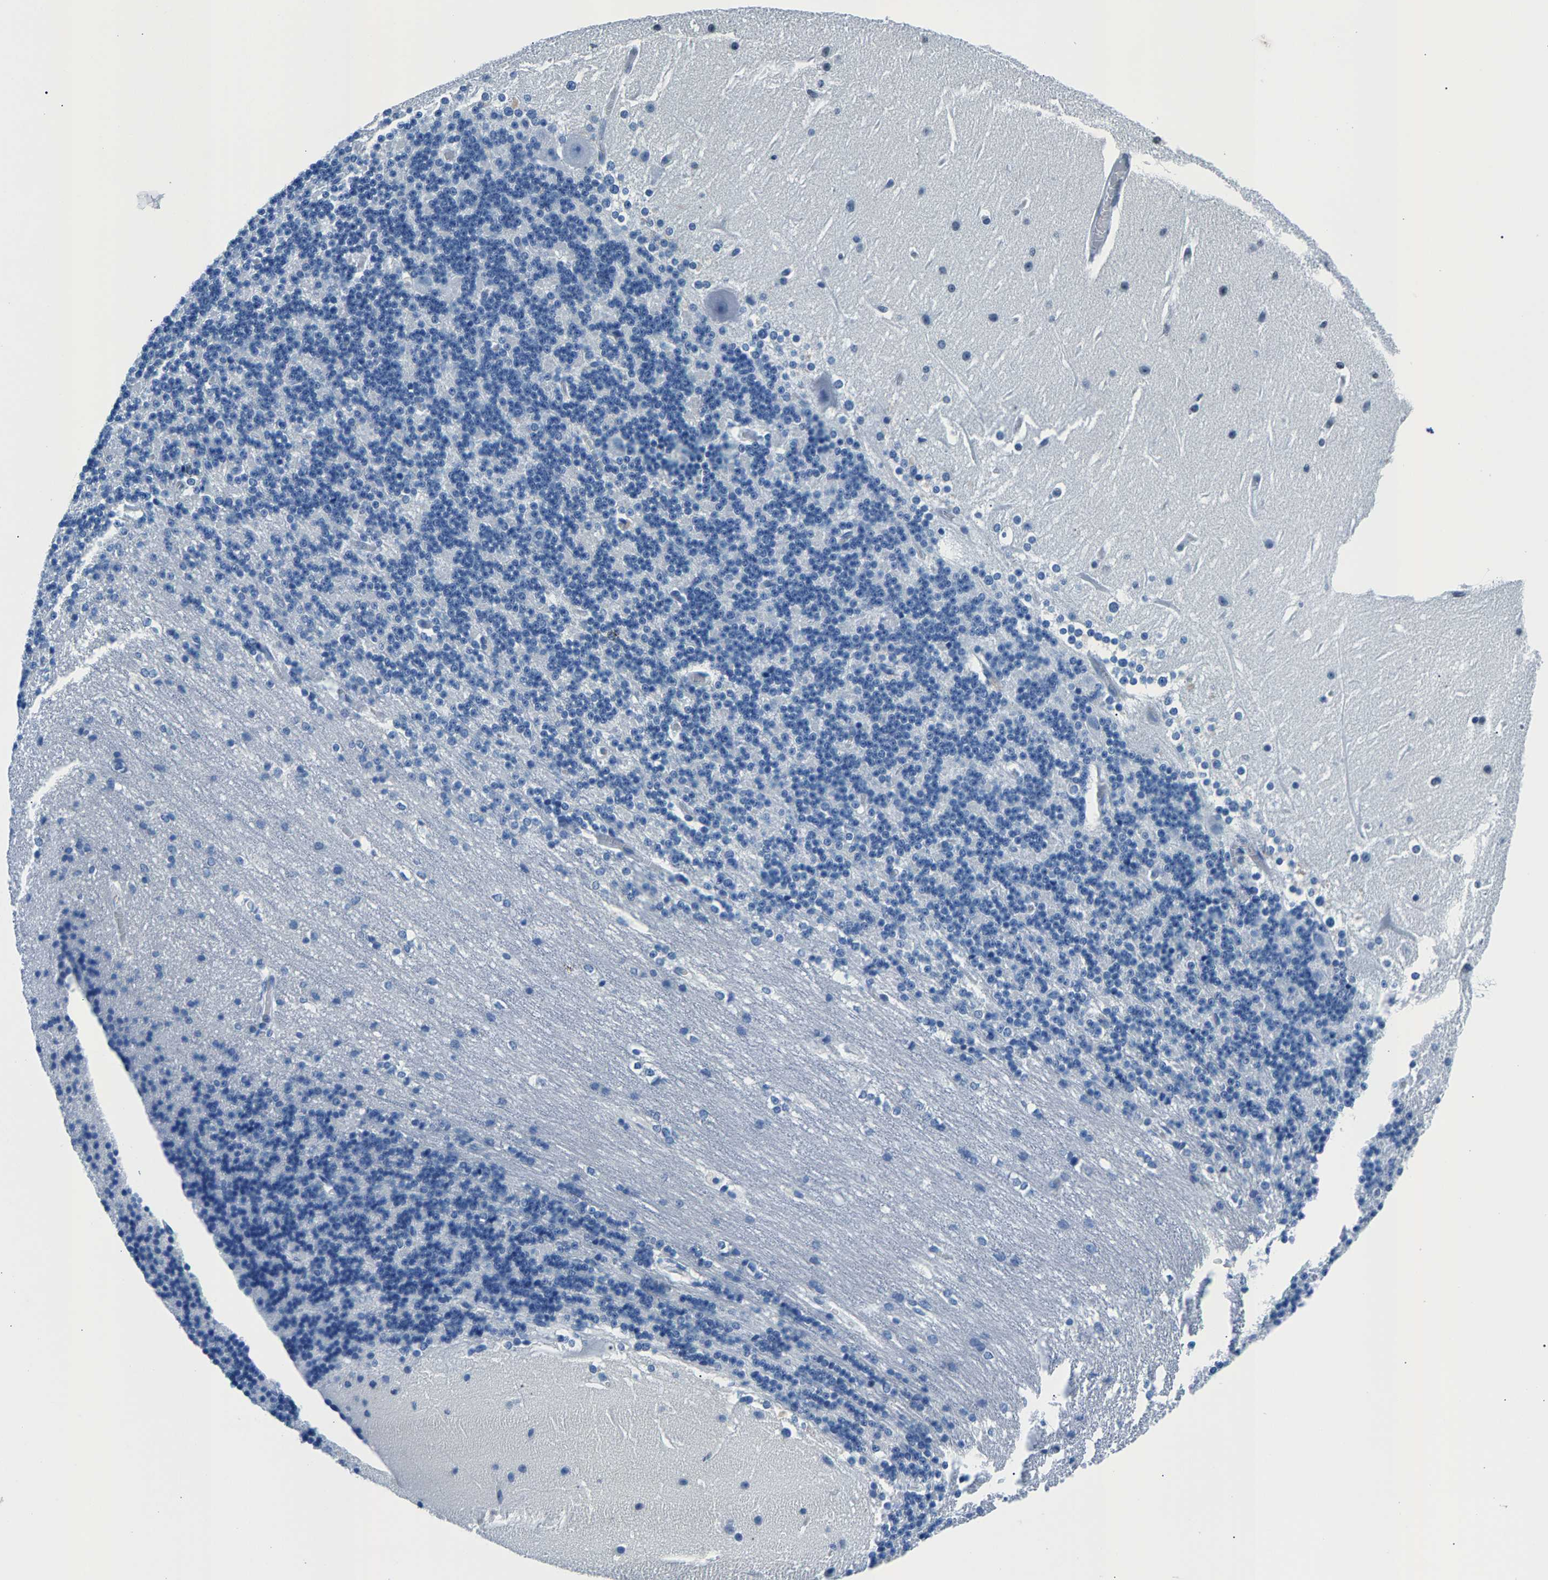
{"staining": {"intensity": "negative", "quantity": "none", "location": "none"}, "tissue": "cerebellum", "cell_type": "Cells in granular layer", "image_type": "normal", "snomed": [{"axis": "morphology", "description": "Normal tissue, NOS"}, {"axis": "topography", "description": "Cerebellum"}], "caption": "An immunohistochemistry photomicrograph of unremarkable cerebellum is shown. There is no staining in cells in granular layer of cerebellum.", "gene": "CPS1", "patient": {"sex": "female", "age": 19}}